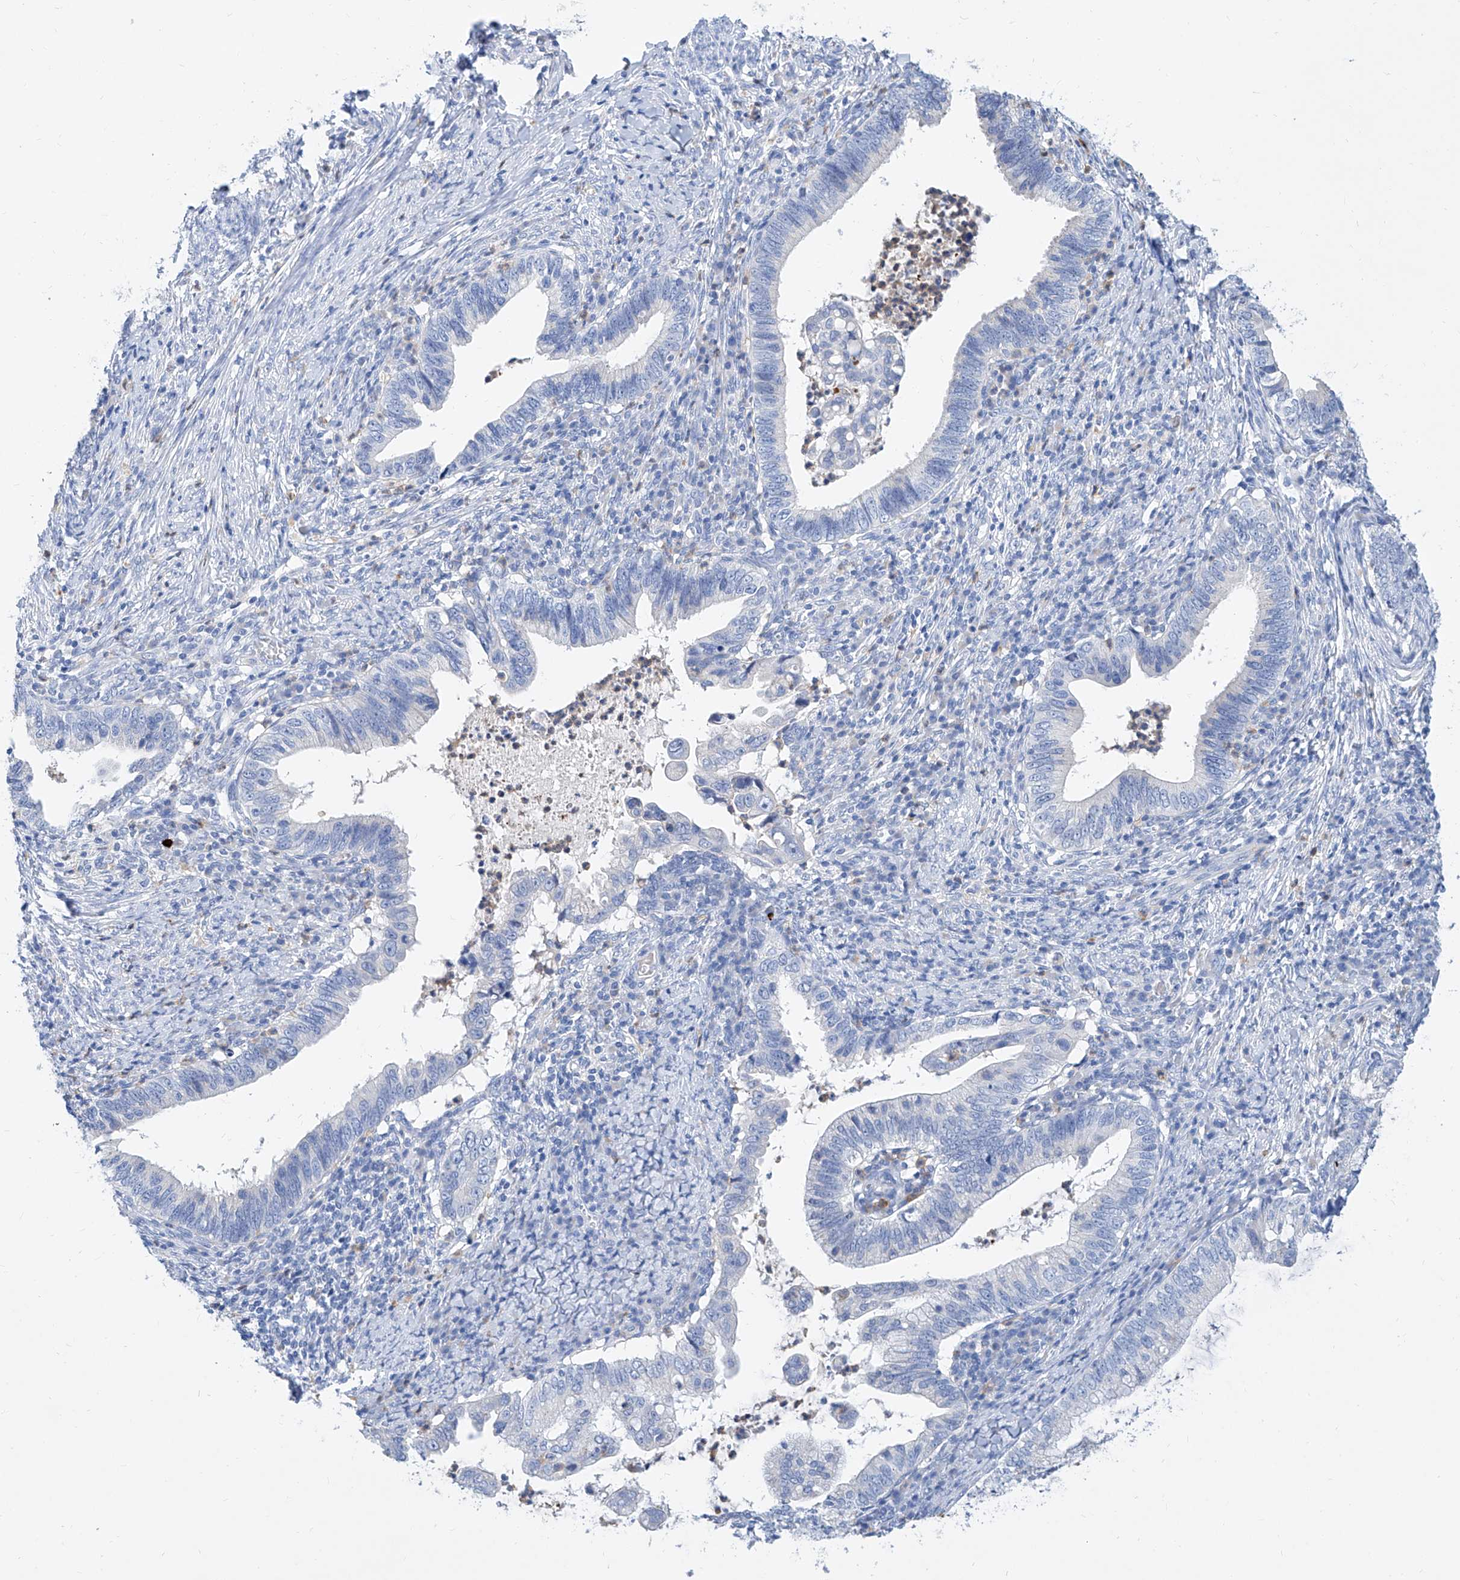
{"staining": {"intensity": "negative", "quantity": "none", "location": "none"}, "tissue": "cervical cancer", "cell_type": "Tumor cells", "image_type": "cancer", "snomed": [{"axis": "morphology", "description": "Adenocarcinoma, NOS"}, {"axis": "topography", "description": "Cervix"}], "caption": "An immunohistochemistry (IHC) photomicrograph of cervical cancer is shown. There is no staining in tumor cells of cervical cancer.", "gene": "SLC25A29", "patient": {"sex": "female", "age": 36}}